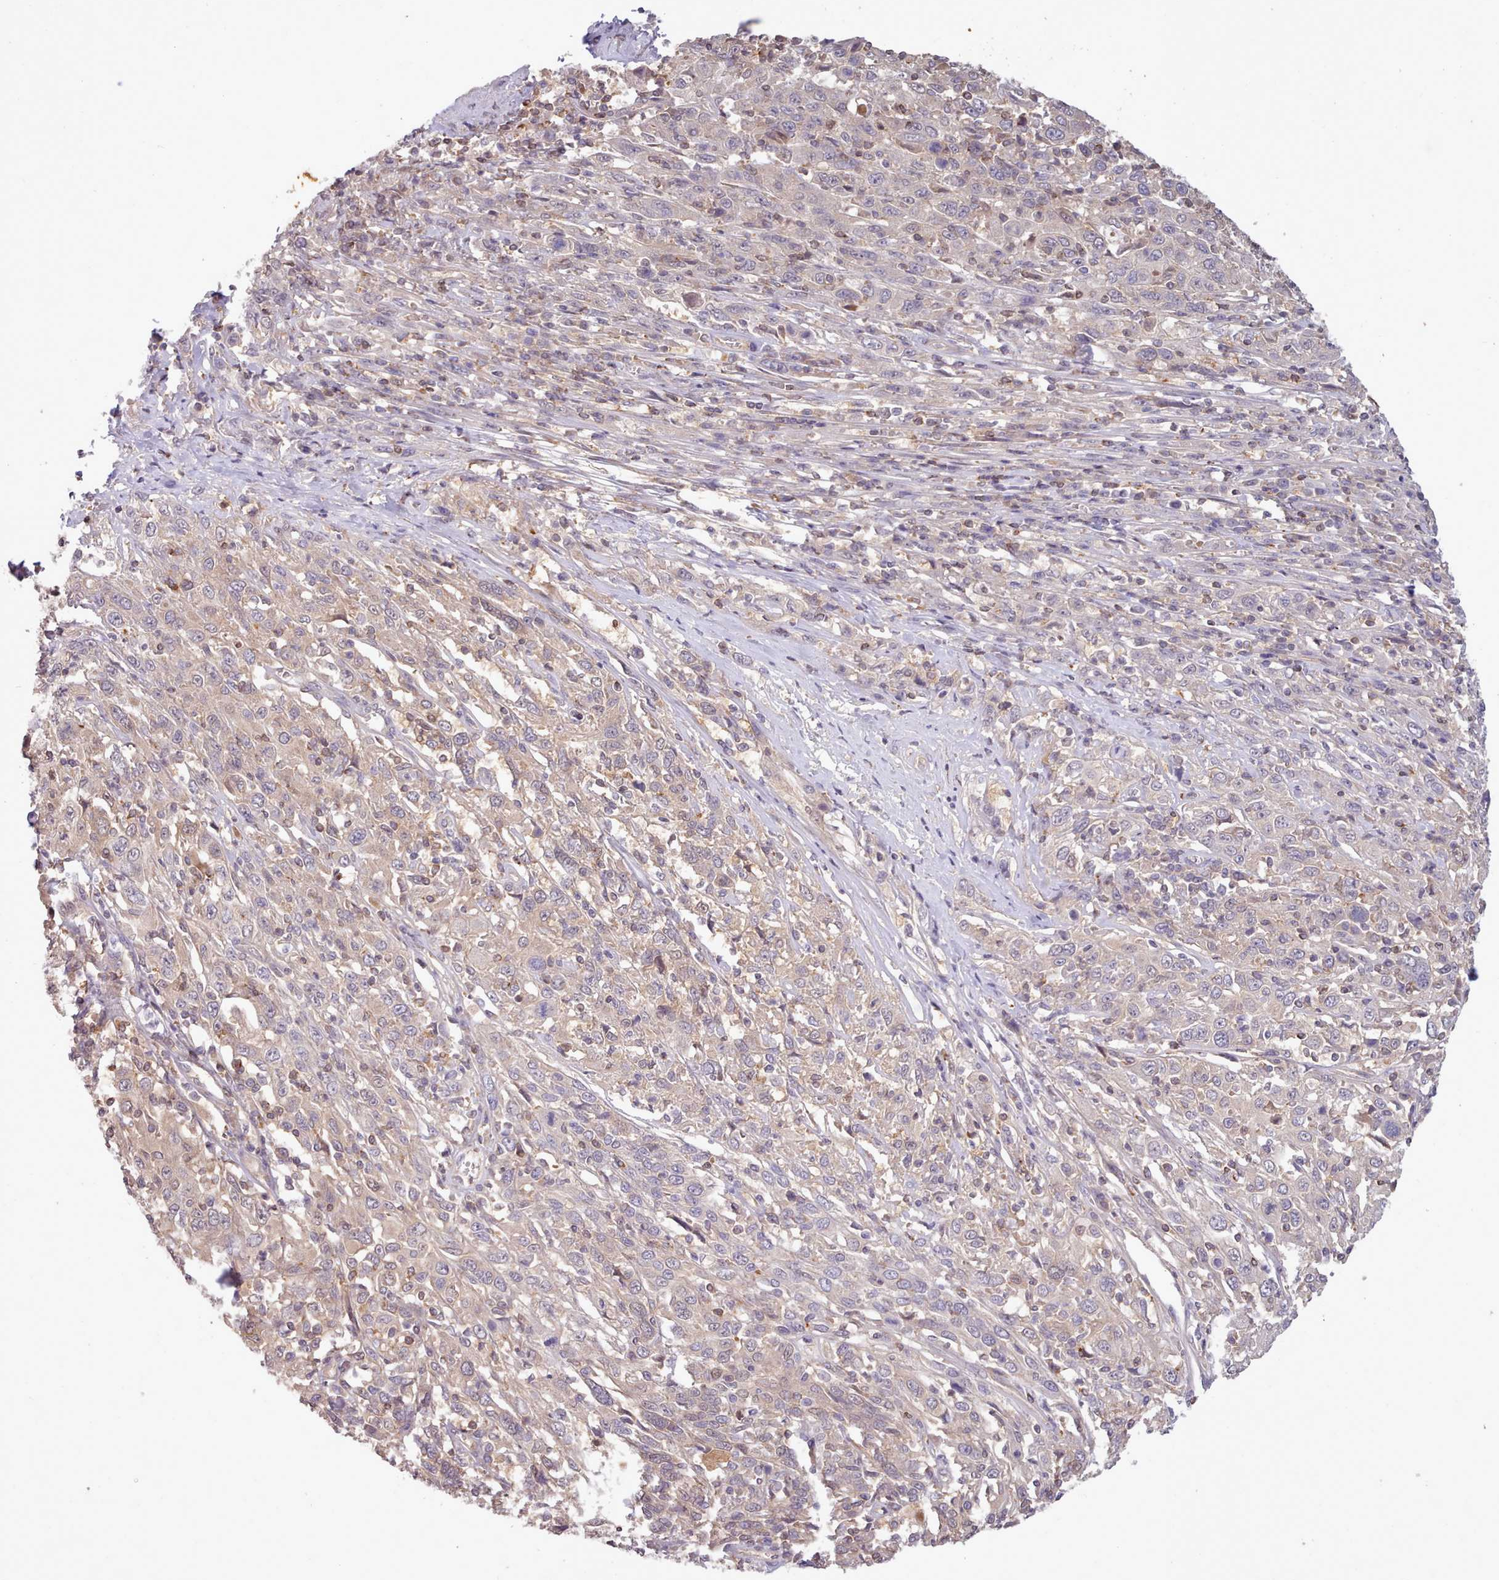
{"staining": {"intensity": "weak", "quantity": "<25%", "location": "cytoplasmic/membranous"}, "tissue": "cervical cancer", "cell_type": "Tumor cells", "image_type": "cancer", "snomed": [{"axis": "morphology", "description": "Squamous cell carcinoma, NOS"}, {"axis": "topography", "description": "Cervix"}], "caption": "IHC histopathology image of neoplastic tissue: cervical cancer stained with DAB (3,3'-diaminobenzidine) reveals no significant protein staining in tumor cells. The staining is performed using DAB (3,3'-diaminobenzidine) brown chromogen with nuclei counter-stained in using hematoxylin.", "gene": "ARL17A", "patient": {"sex": "female", "age": 46}}